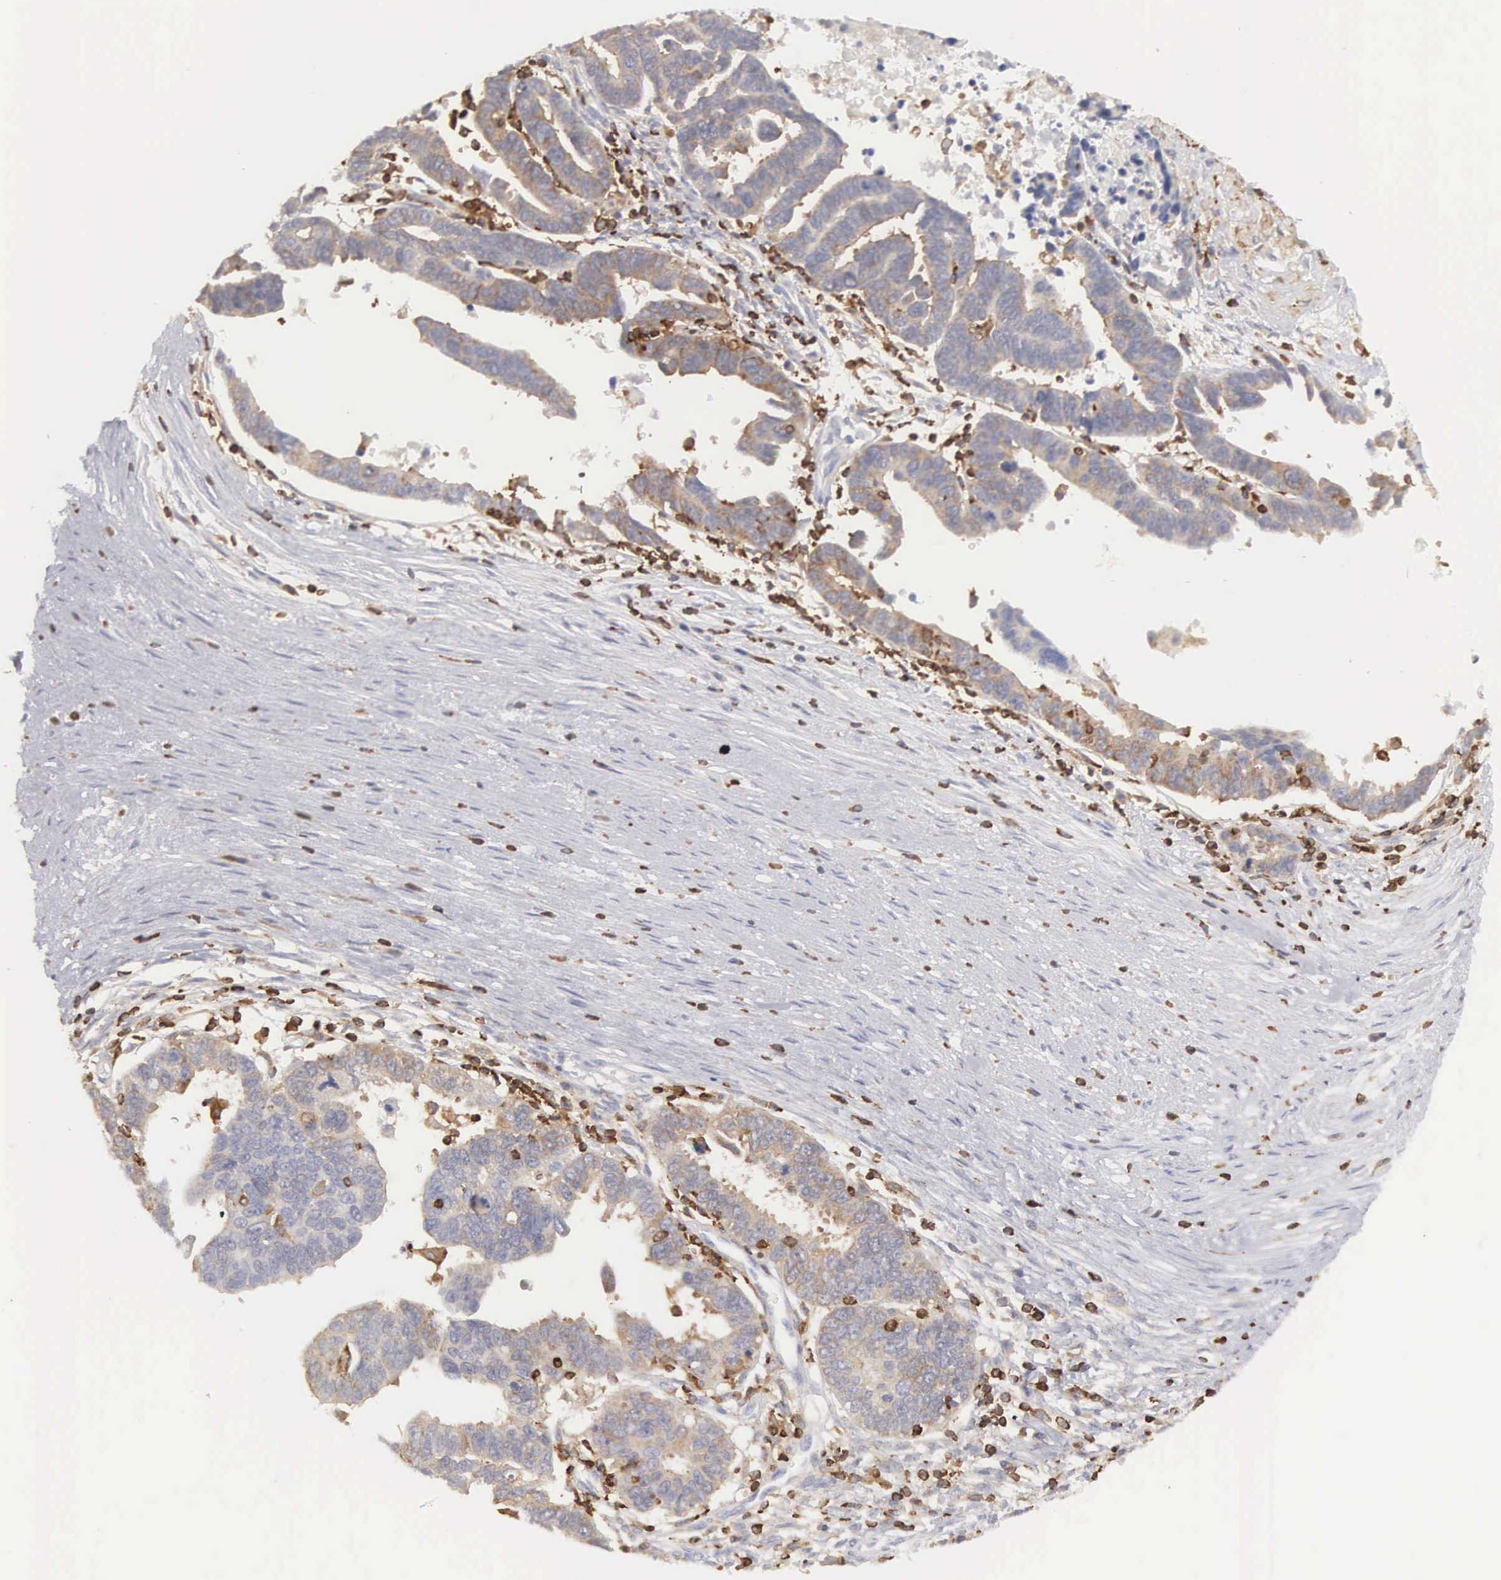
{"staining": {"intensity": "weak", "quantity": "25%-75%", "location": "cytoplasmic/membranous"}, "tissue": "ovarian cancer", "cell_type": "Tumor cells", "image_type": "cancer", "snomed": [{"axis": "morphology", "description": "Carcinoma, endometroid"}, {"axis": "morphology", "description": "Cystadenocarcinoma, serous, NOS"}, {"axis": "topography", "description": "Ovary"}], "caption": "Ovarian cancer stained for a protein (brown) shows weak cytoplasmic/membranous positive expression in about 25%-75% of tumor cells.", "gene": "SH3BP1", "patient": {"sex": "female", "age": 45}}